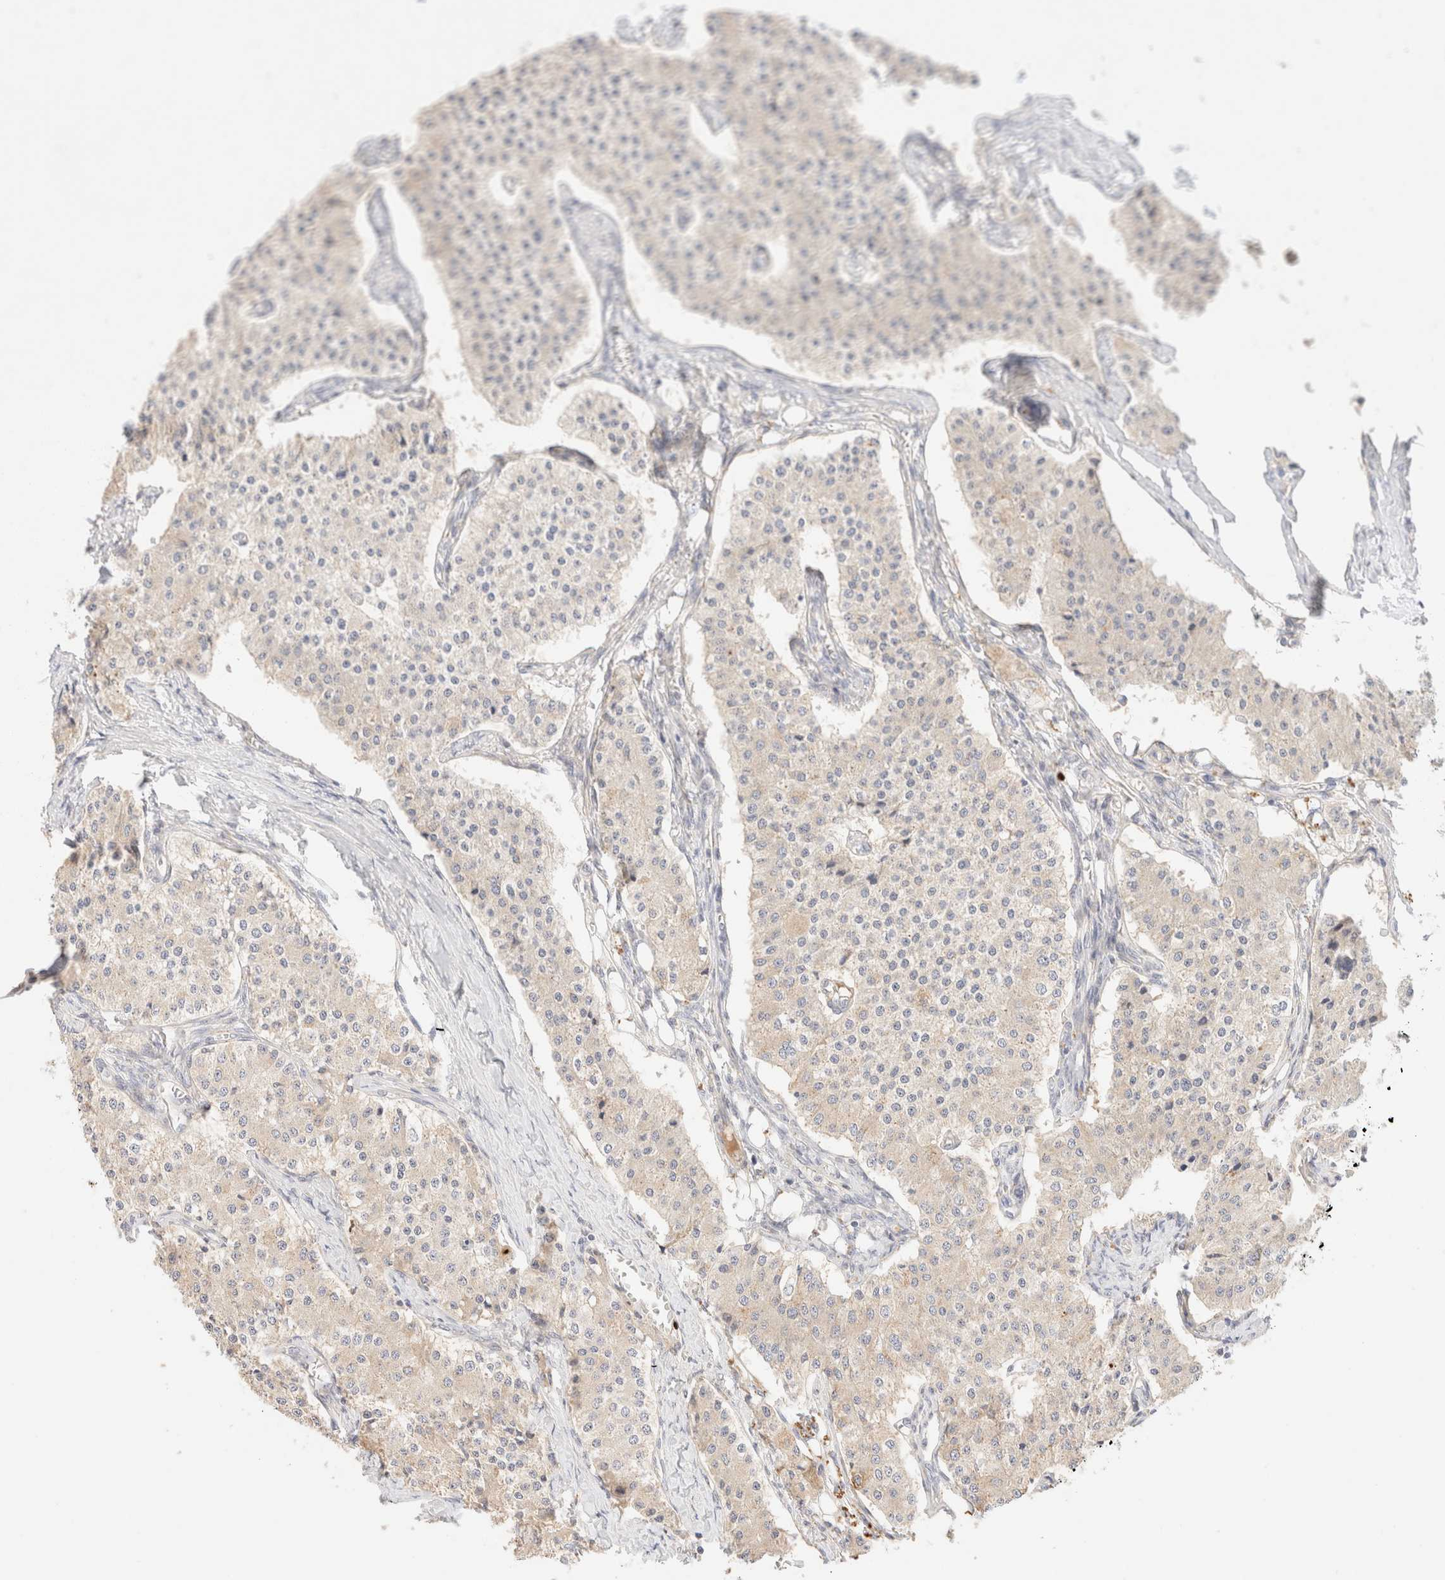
{"staining": {"intensity": "negative", "quantity": "none", "location": "none"}, "tissue": "carcinoid", "cell_type": "Tumor cells", "image_type": "cancer", "snomed": [{"axis": "morphology", "description": "Carcinoid, malignant, NOS"}, {"axis": "topography", "description": "Colon"}], "caption": "Immunohistochemistry of human carcinoid shows no positivity in tumor cells. (Stains: DAB (3,3'-diaminobenzidine) immunohistochemistry (IHC) with hematoxylin counter stain, Microscopy: brightfield microscopy at high magnification).", "gene": "SNTB1", "patient": {"sex": "female", "age": 52}}